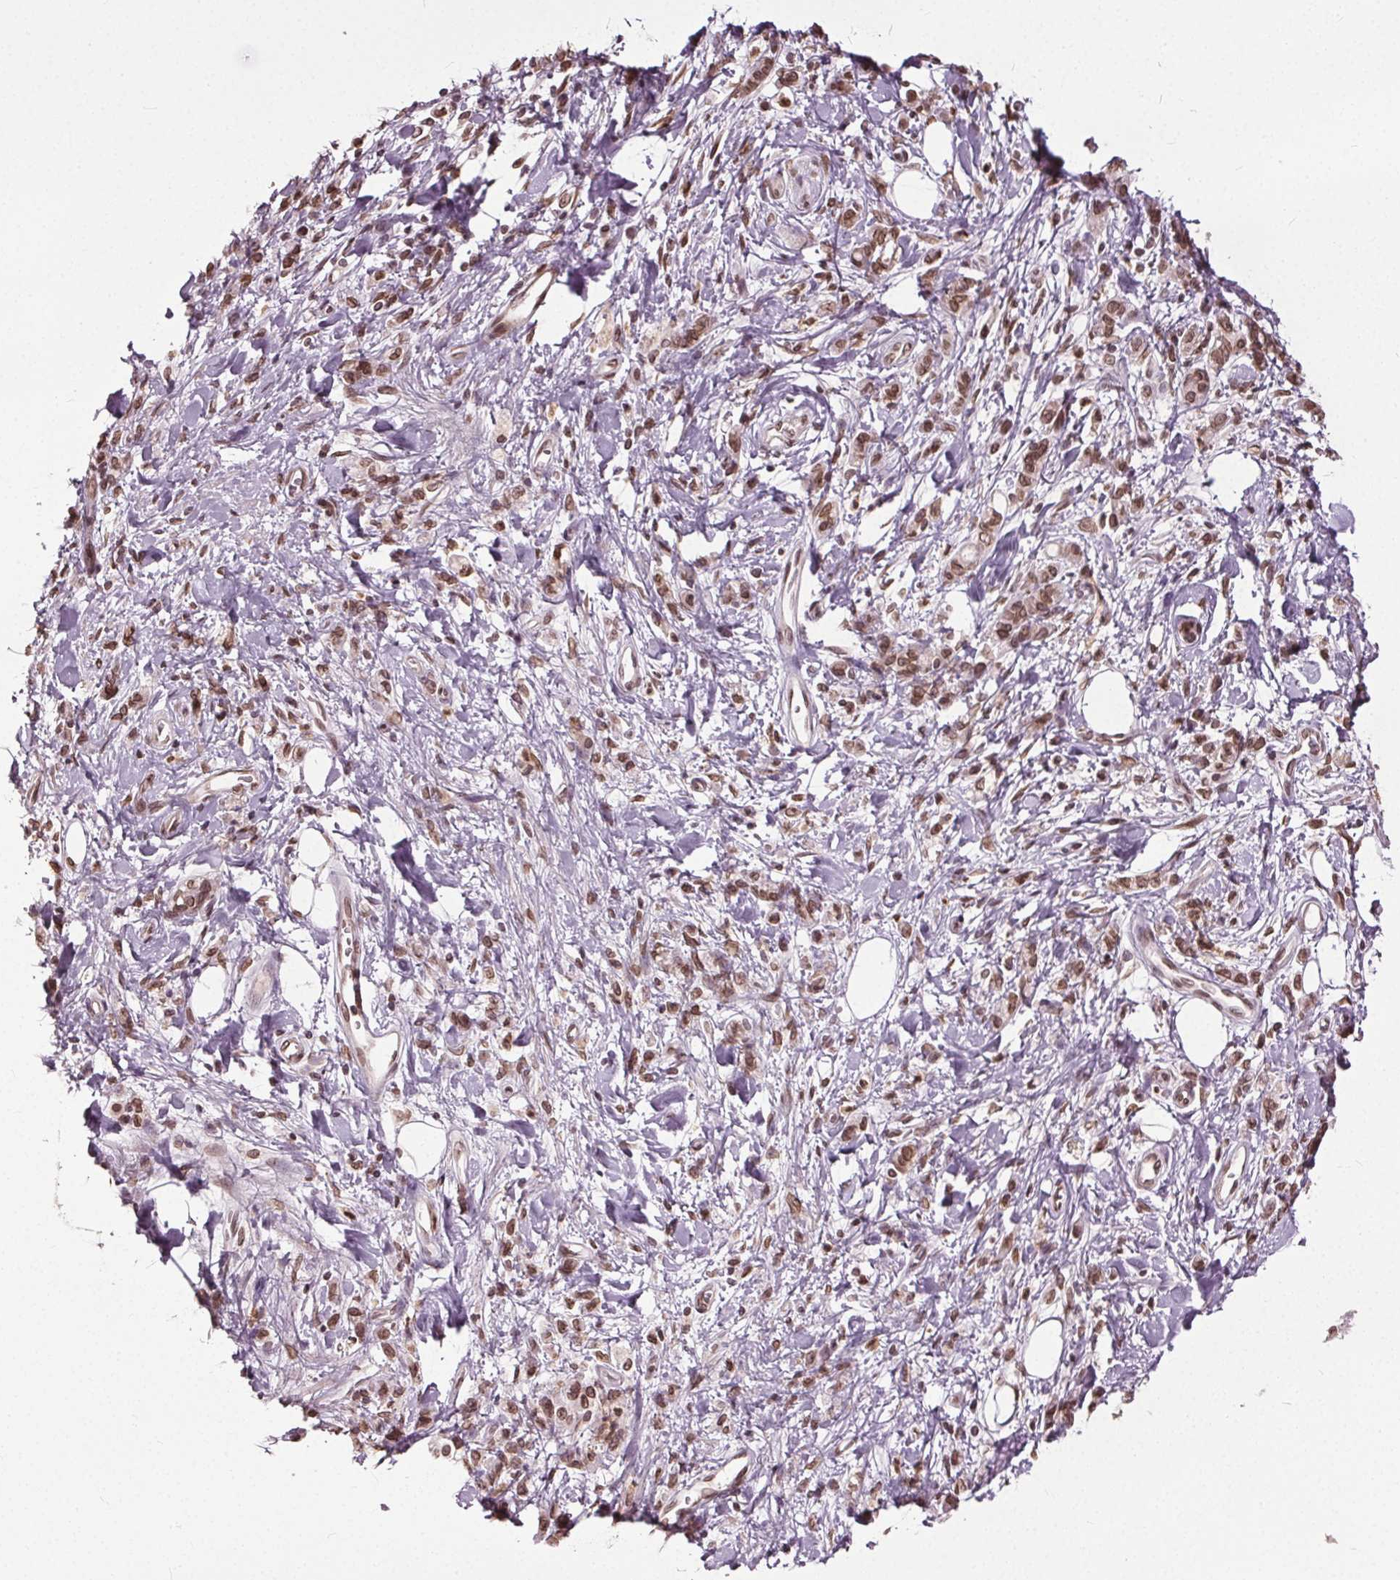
{"staining": {"intensity": "moderate", "quantity": ">75%", "location": "cytoplasmic/membranous,nuclear"}, "tissue": "stomach cancer", "cell_type": "Tumor cells", "image_type": "cancer", "snomed": [{"axis": "morphology", "description": "Adenocarcinoma, NOS"}, {"axis": "topography", "description": "Stomach"}], "caption": "Stomach cancer (adenocarcinoma) stained for a protein demonstrates moderate cytoplasmic/membranous and nuclear positivity in tumor cells. (brown staining indicates protein expression, while blue staining denotes nuclei).", "gene": "TTC39C", "patient": {"sex": "male", "age": 77}}